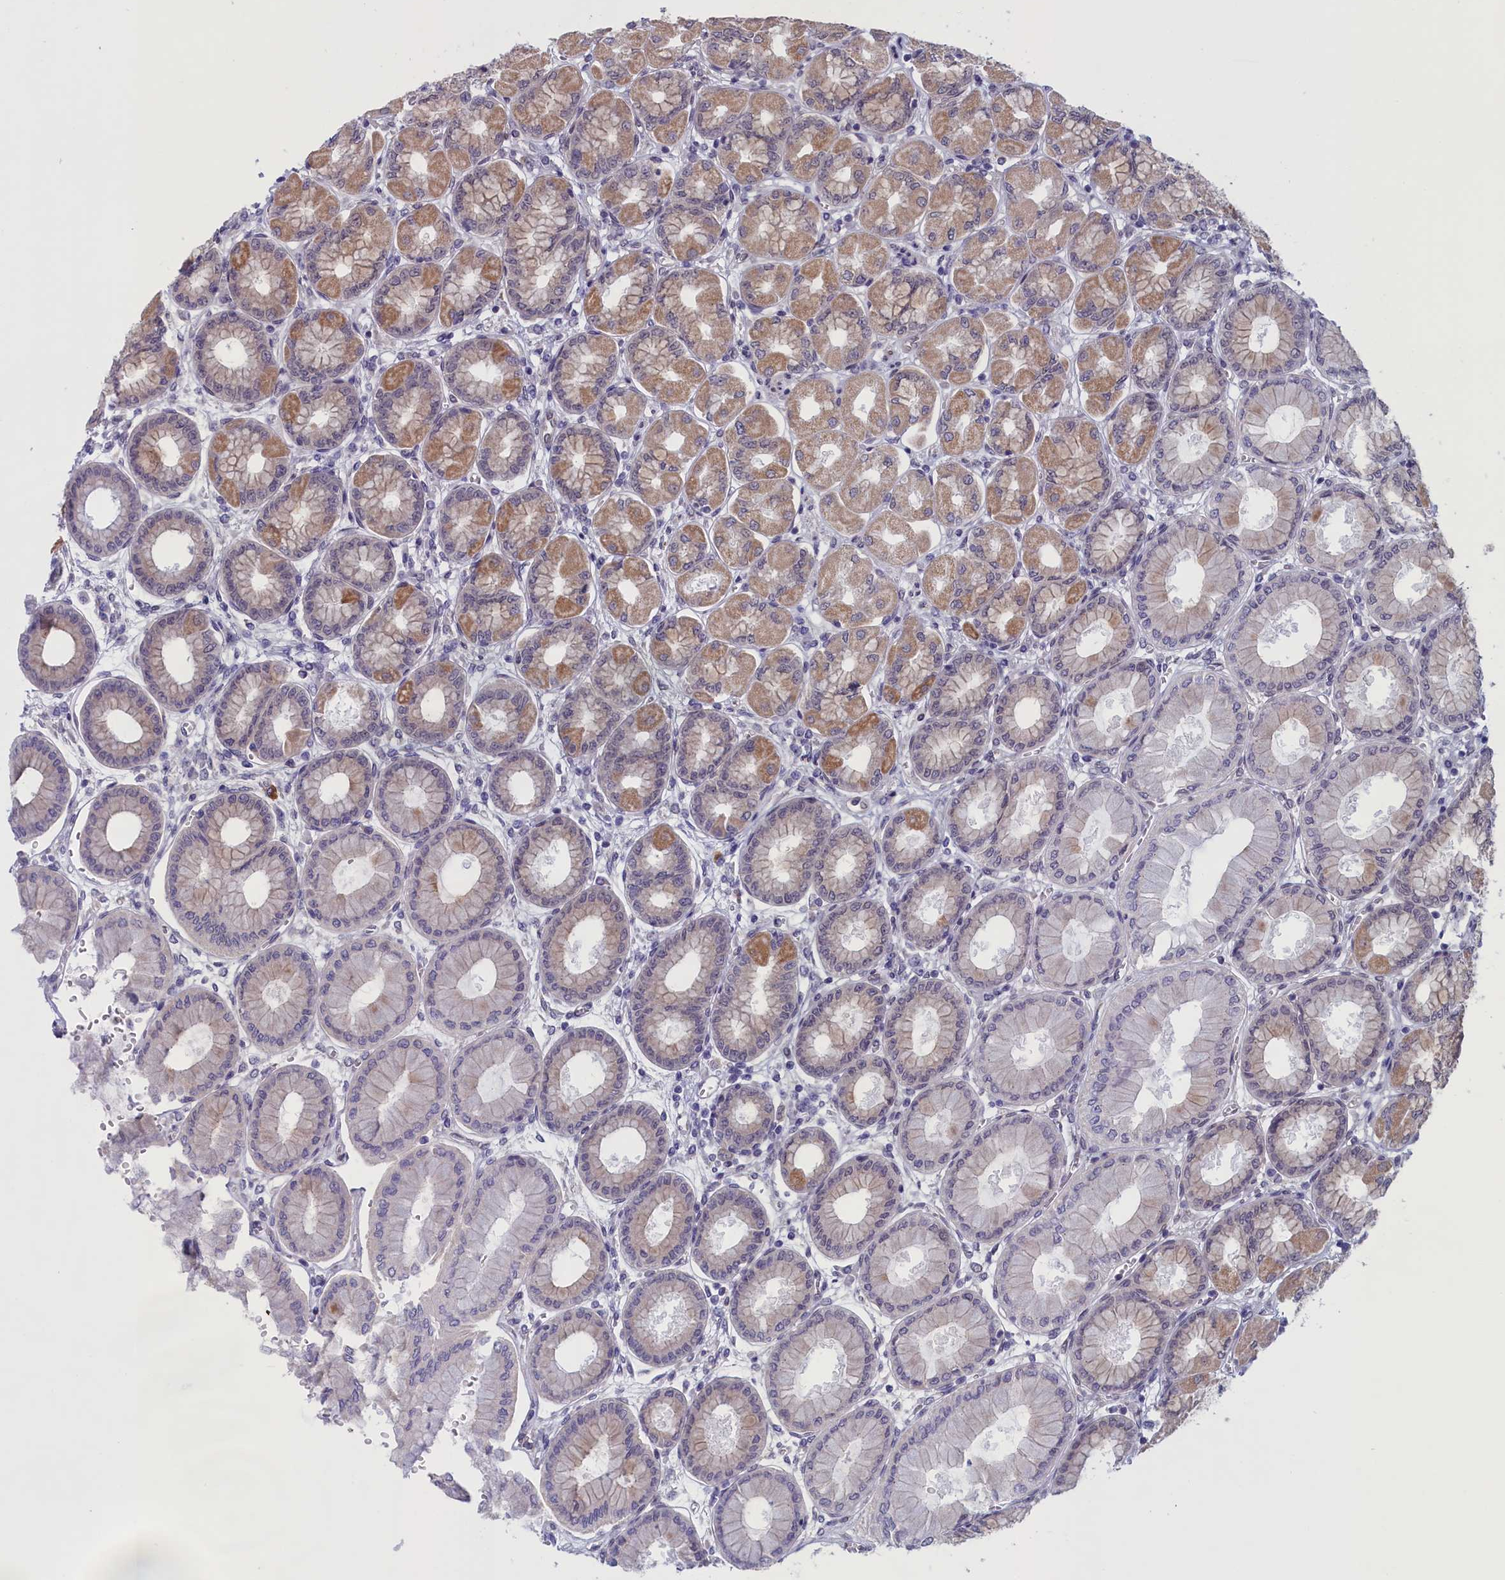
{"staining": {"intensity": "moderate", "quantity": "25%-75%", "location": "cytoplasmic/membranous,nuclear"}, "tissue": "stomach", "cell_type": "Glandular cells", "image_type": "normal", "snomed": [{"axis": "morphology", "description": "Normal tissue, NOS"}, {"axis": "topography", "description": "Stomach, upper"}], "caption": "Human stomach stained for a protein (brown) exhibits moderate cytoplasmic/membranous,nuclear positive expression in approximately 25%-75% of glandular cells.", "gene": "IGFALS", "patient": {"sex": "female", "age": 56}}